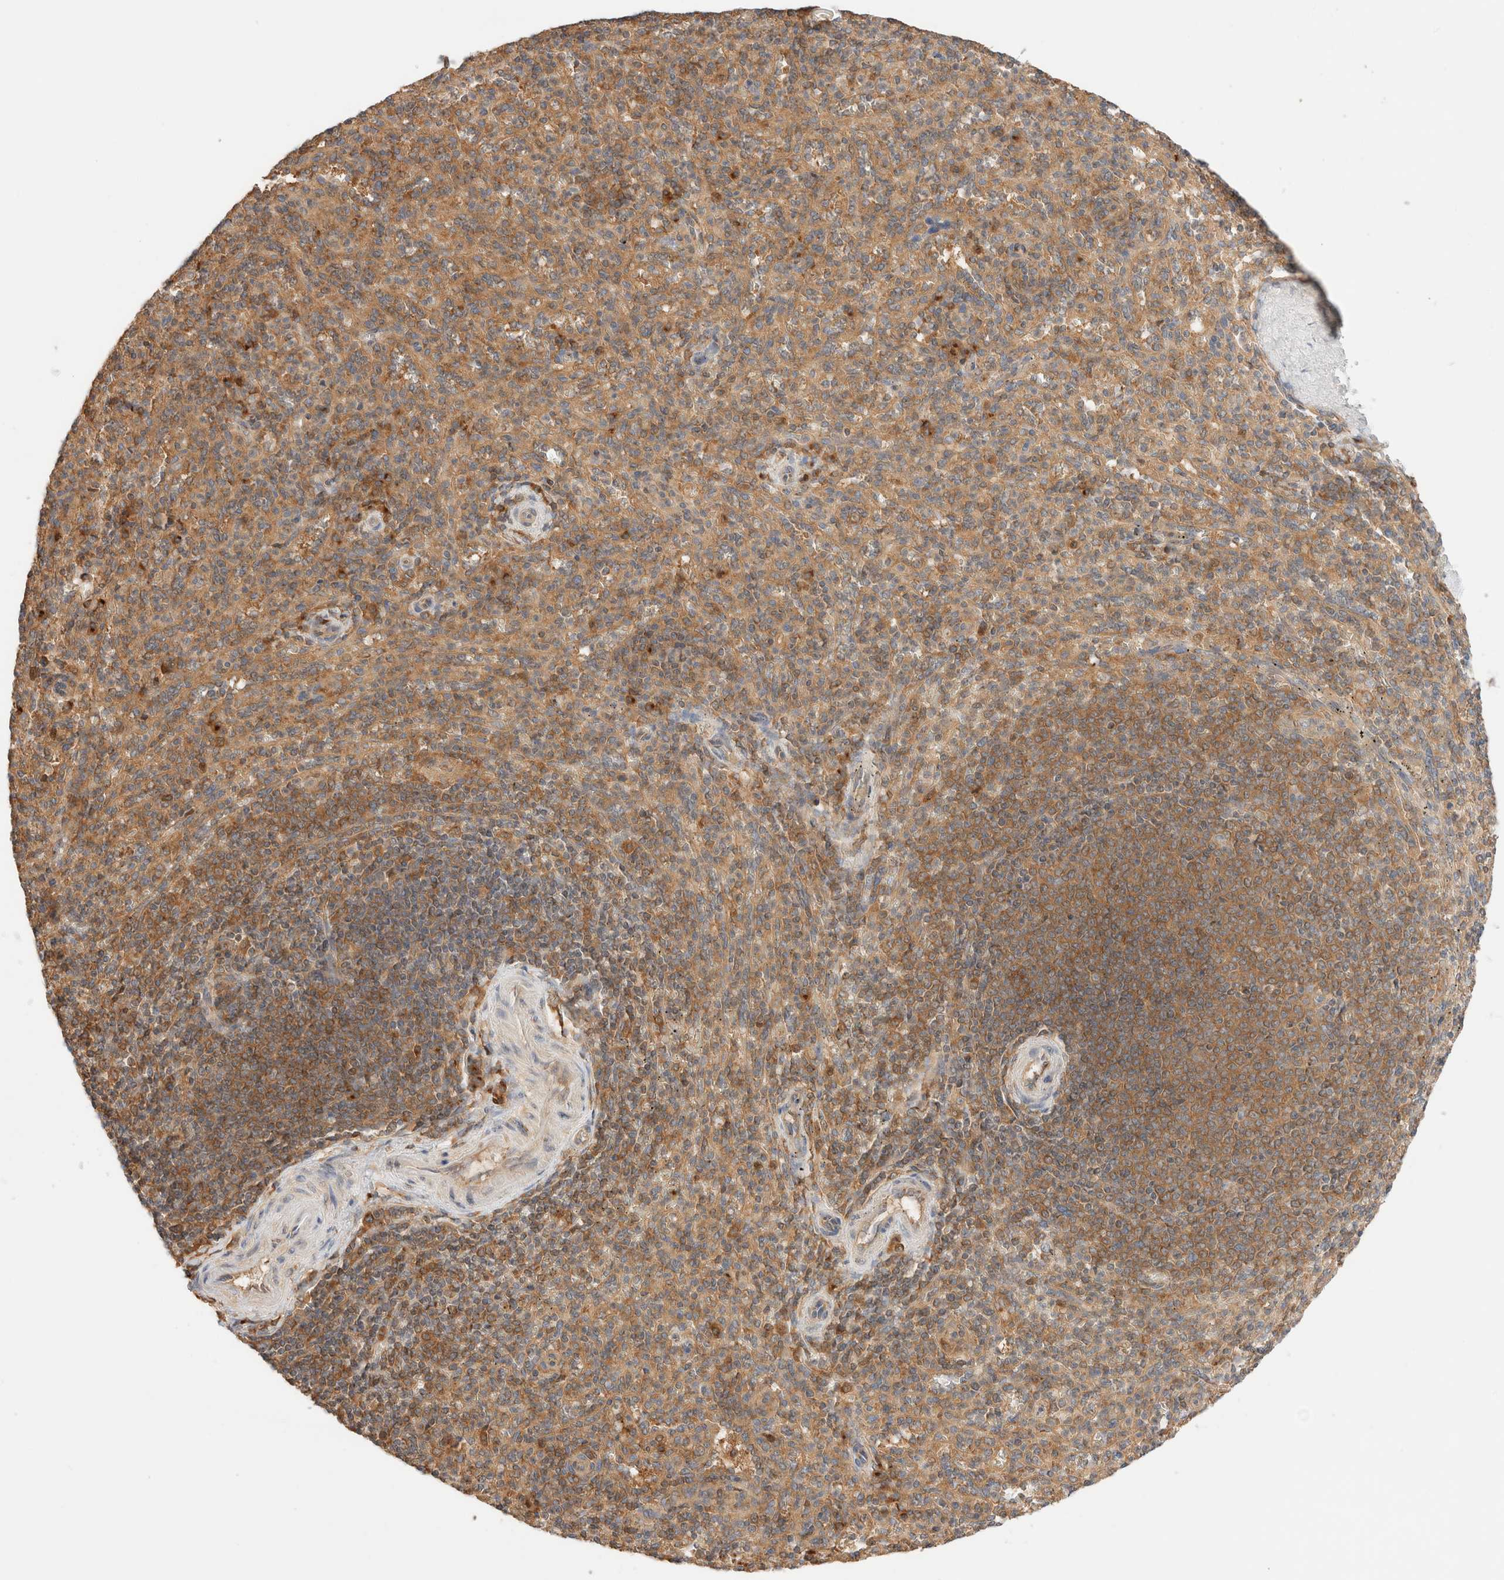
{"staining": {"intensity": "moderate", "quantity": "25%-75%", "location": "cytoplasmic/membranous"}, "tissue": "spleen", "cell_type": "Cells in red pulp", "image_type": "normal", "snomed": [{"axis": "morphology", "description": "Normal tissue, NOS"}, {"axis": "topography", "description": "Spleen"}], "caption": "Cells in red pulp exhibit medium levels of moderate cytoplasmic/membranous positivity in about 25%-75% of cells in normal spleen. The protein of interest is stained brown, and the nuclei are stained in blue (DAB IHC with brightfield microscopy, high magnification).", "gene": "RABEP1", "patient": {"sex": "male", "age": 36}}